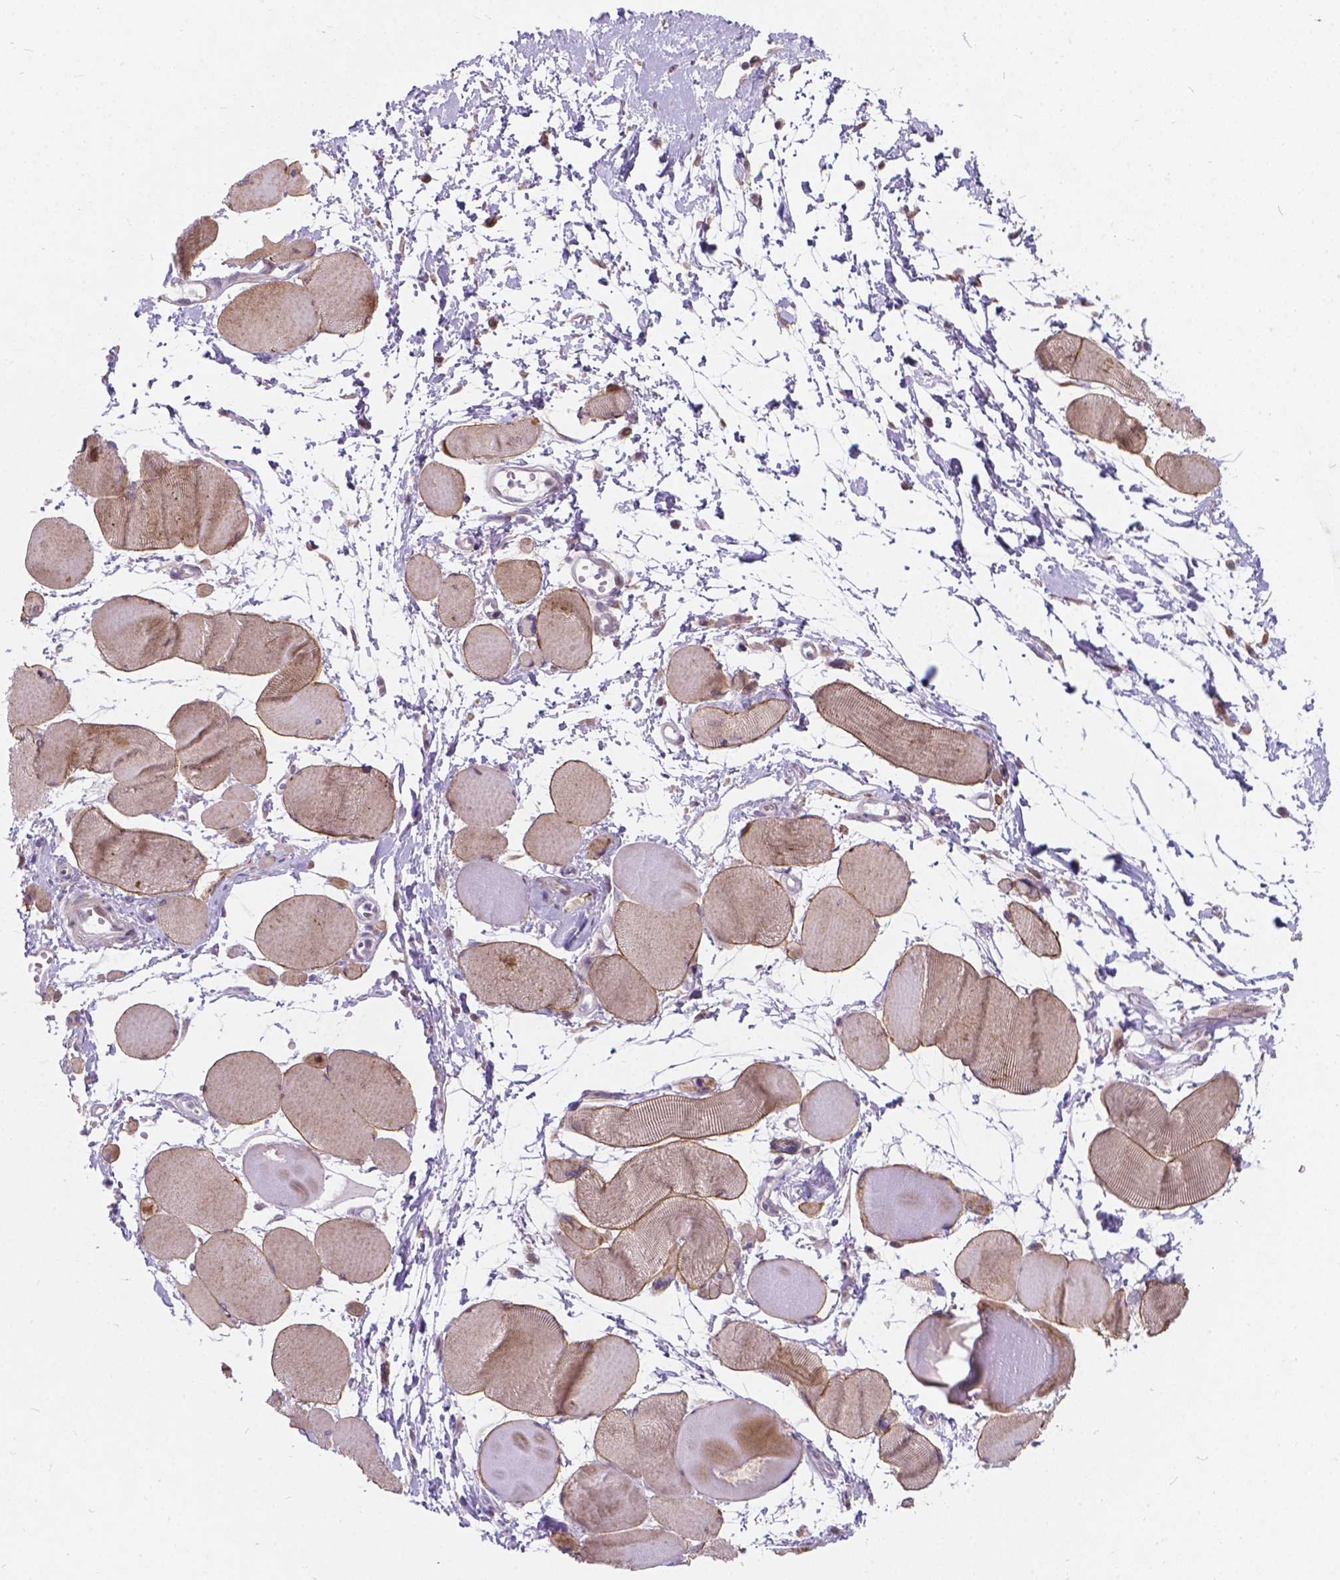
{"staining": {"intensity": "weak", "quantity": ">75%", "location": "cytoplasmic/membranous"}, "tissue": "skeletal muscle", "cell_type": "Myocytes", "image_type": "normal", "snomed": [{"axis": "morphology", "description": "Normal tissue, NOS"}, {"axis": "topography", "description": "Skeletal muscle"}], "caption": "Skeletal muscle stained with immunohistochemistry shows weak cytoplasmic/membranous staining in approximately >75% of myocytes.", "gene": "MYH14", "patient": {"sex": "female", "age": 75}}